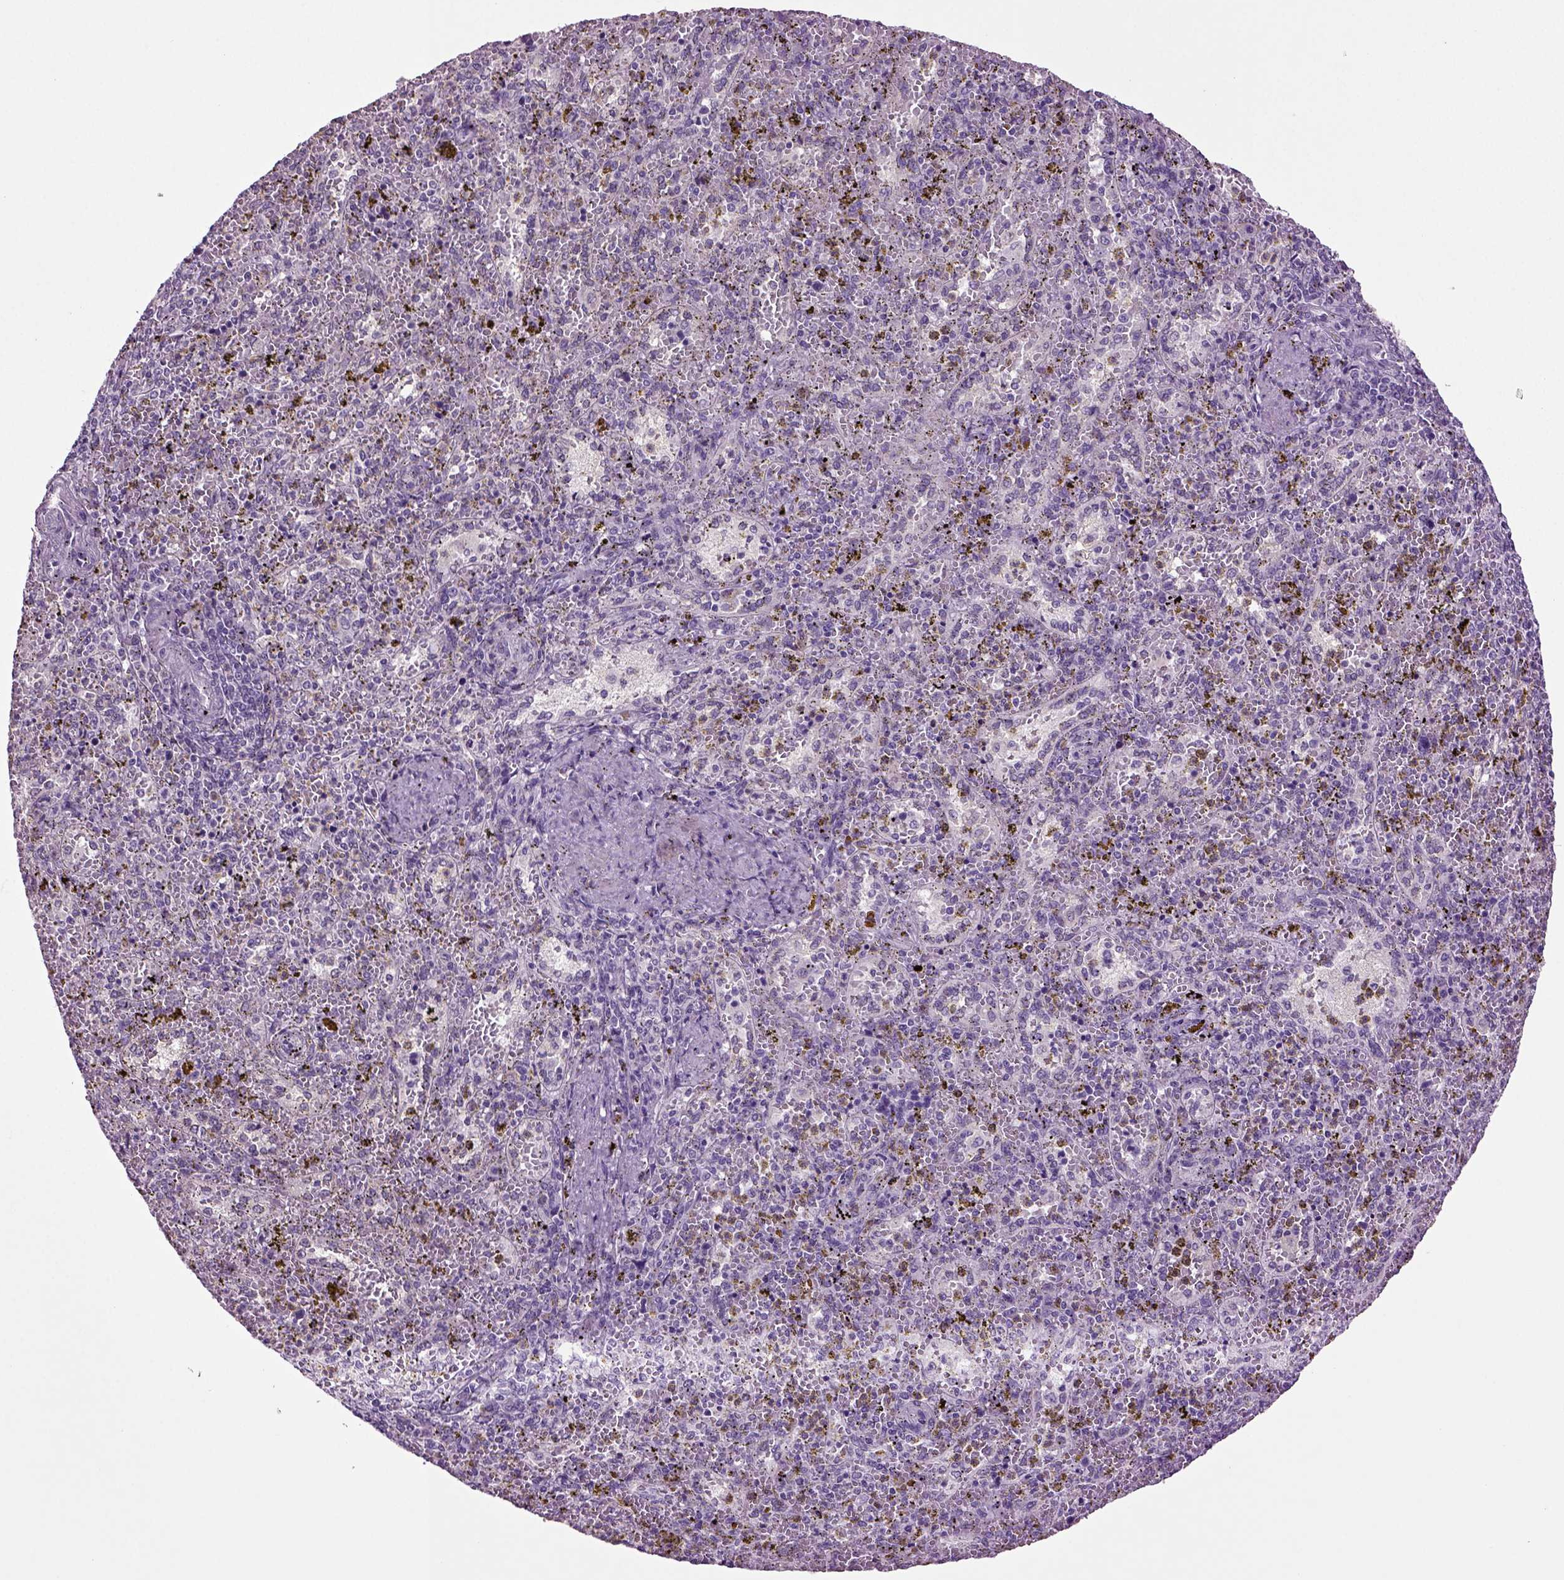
{"staining": {"intensity": "negative", "quantity": "none", "location": "none"}, "tissue": "spleen", "cell_type": "Cells in red pulp", "image_type": "normal", "snomed": [{"axis": "morphology", "description": "Normal tissue, NOS"}, {"axis": "topography", "description": "Spleen"}], "caption": "Photomicrograph shows no significant protein staining in cells in red pulp of unremarkable spleen. (Stains: DAB IHC with hematoxylin counter stain, Microscopy: brightfield microscopy at high magnification).", "gene": "SLC17A6", "patient": {"sex": "female", "age": 50}}